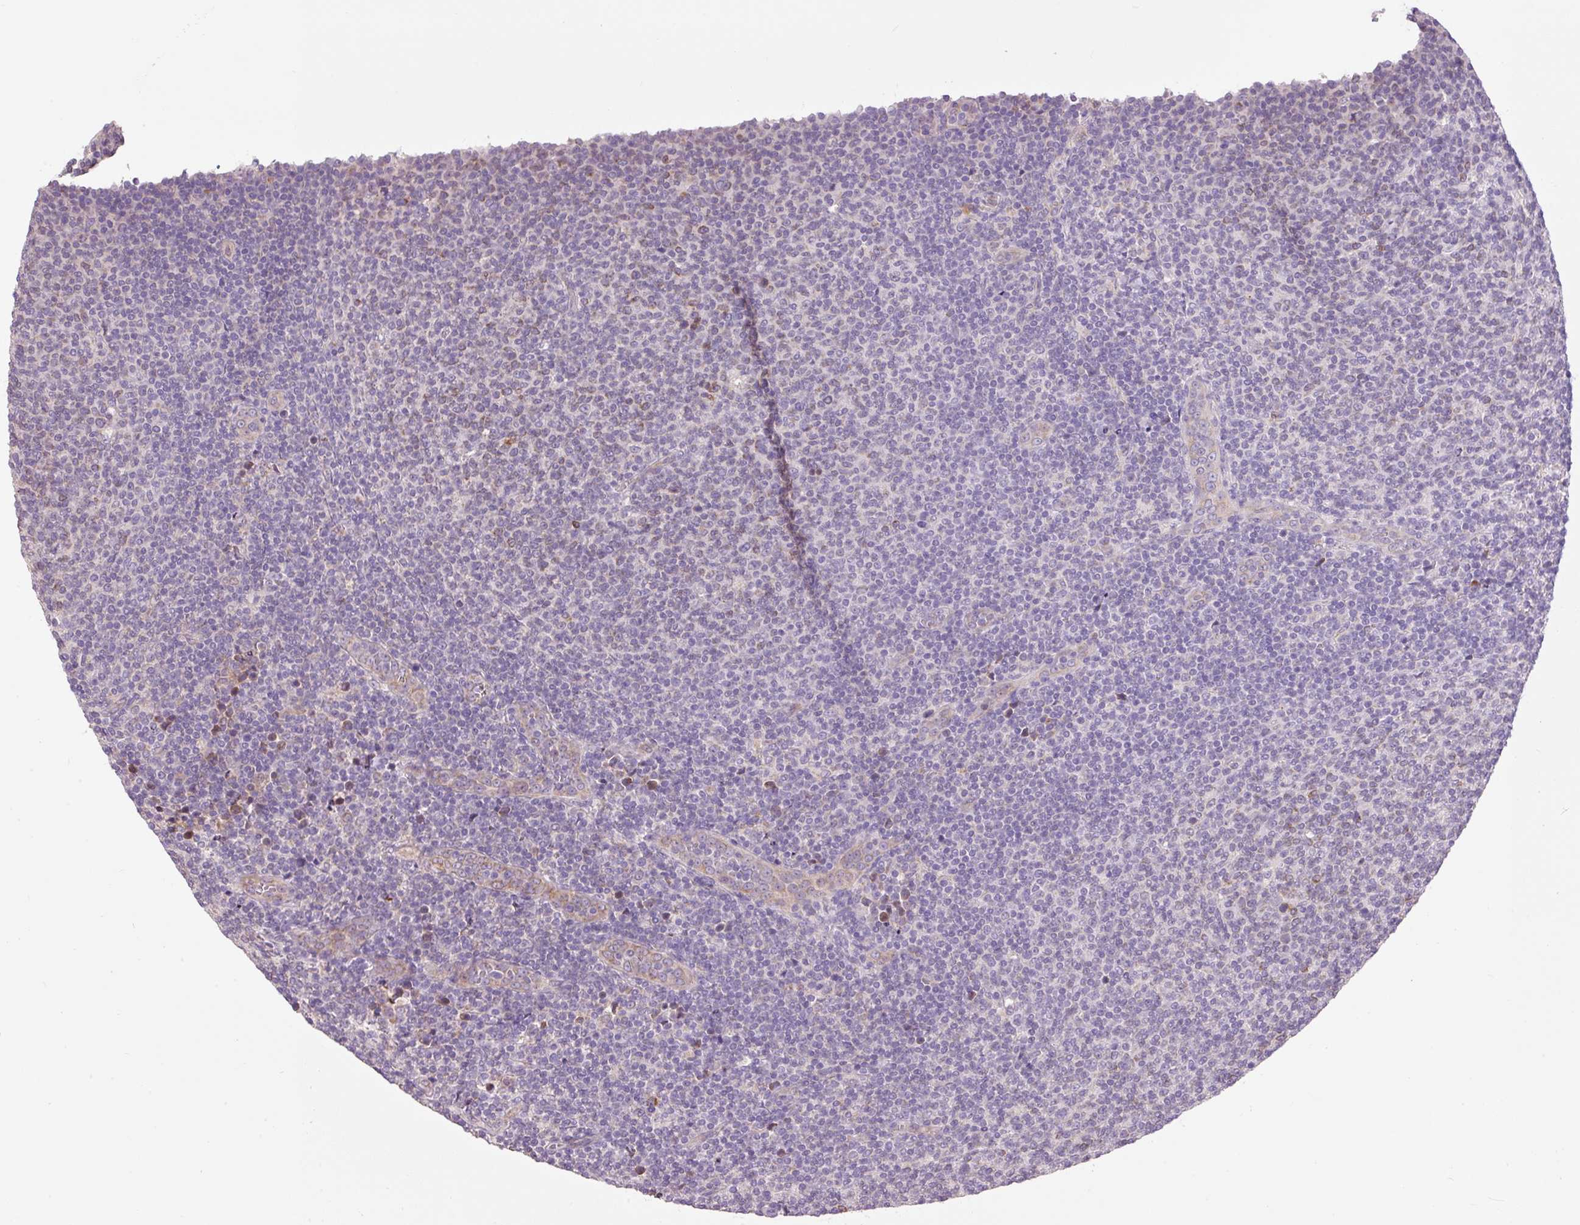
{"staining": {"intensity": "negative", "quantity": "none", "location": "none"}, "tissue": "lymphoma", "cell_type": "Tumor cells", "image_type": "cancer", "snomed": [{"axis": "morphology", "description": "Malignant lymphoma, non-Hodgkin's type, Low grade"}, {"axis": "topography", "description": "Lymph node"}], "caption": "This is a histopathology image of immunohistochemistry staining of low-grade malignant lymphoma, non-Hodgkin's type, which shows no staining in tumor cells.", "gene": "PNPLA5", "patient": {"sex": "male", "age": 66}}